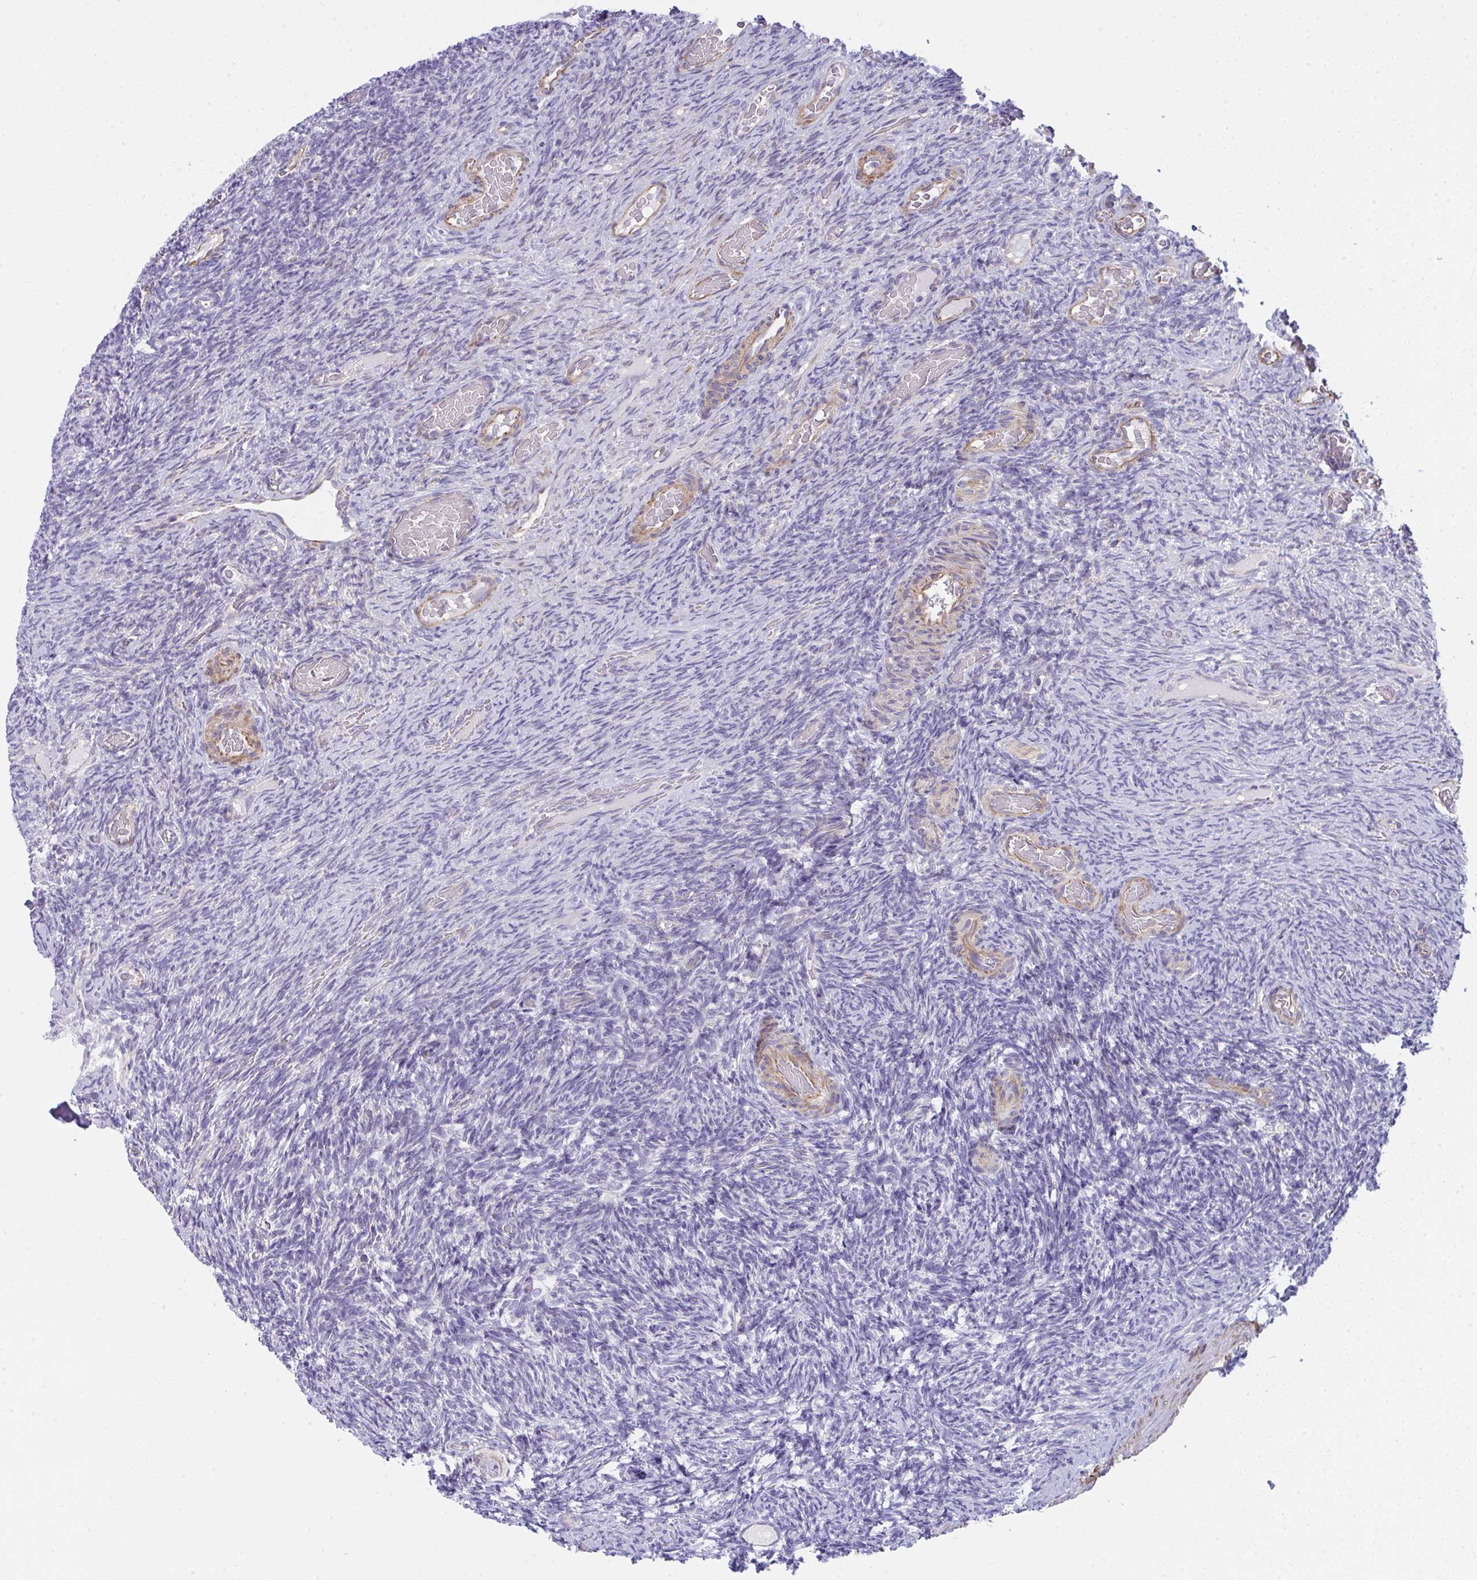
{"staining": {"intensity": "negative", "quantity": "none", "location": "none"}, "tissue": "ovary", "cell_type": "Follicle cells", "image_type": "normal", "snomed": [{"axis": "morphology", "description": "Normal tissue, NOS"}, {"axis": "topography", "description": "Ovary"}], "caption": "Ovary stained for a protein using immunohistochemistry reveals no positivity follicle cells.", "gene": "MYL12A", "patient": {"sex": "female", "age": 34}}